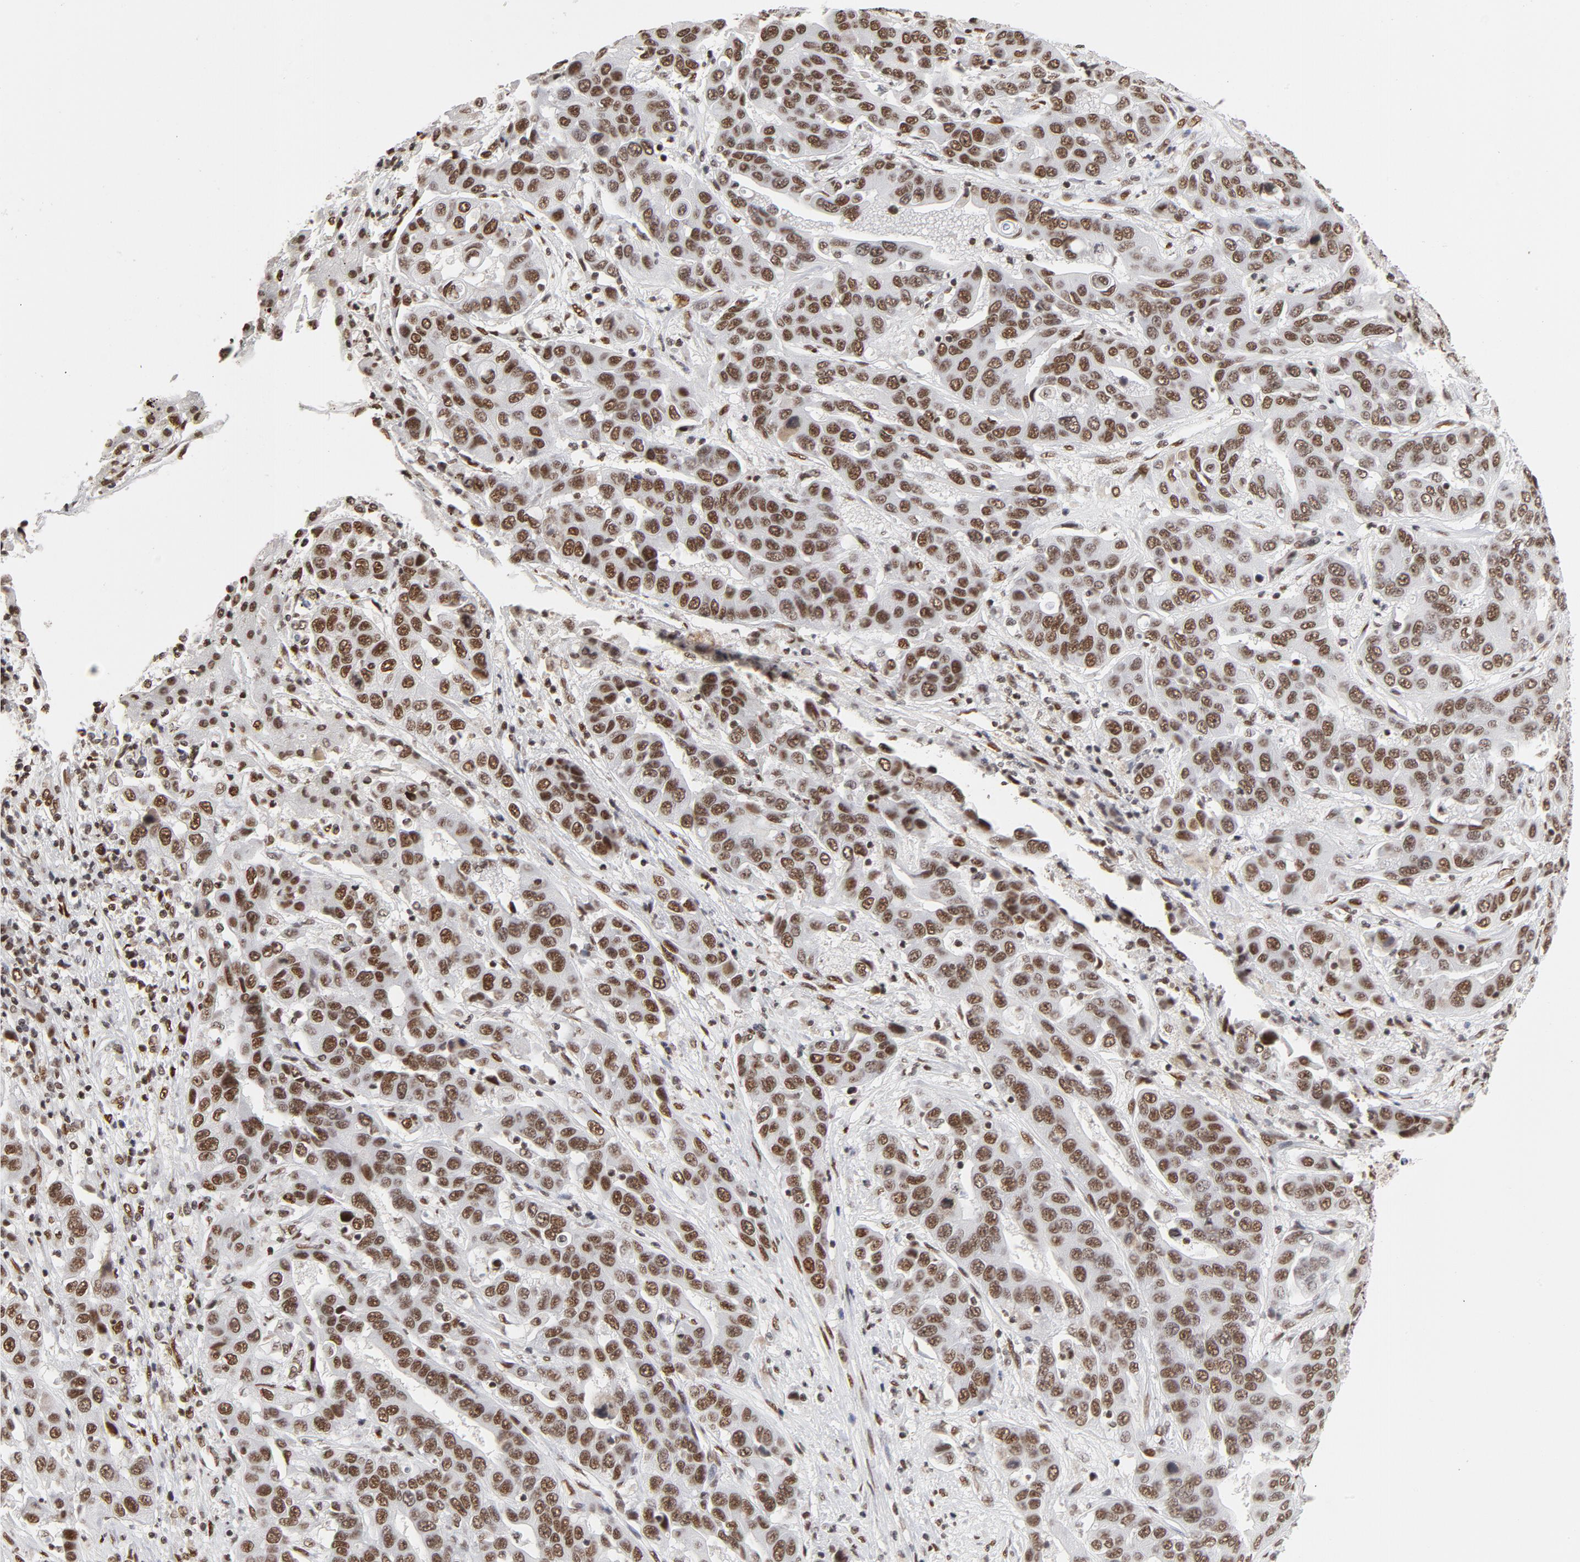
{"staining": {"intensity": "moderate", "quantity": ">75%", "location": "nuclear"}, "tissue": "liver cancer", "cell_type": "Tumor cells", "image_type": "cancer", "snomed": [{"axis": "morphology", "description": "Cholangiocarcinoma"}, {"axis": "topography", "description": "Liver"}], "caption": "Human liver cancer (cholangiocarcinoma) stained with a protein marker displays moderate staining in tumor cells.", "gene": "TP53BP1", "patient": {"sex": "female", "age": 52}}